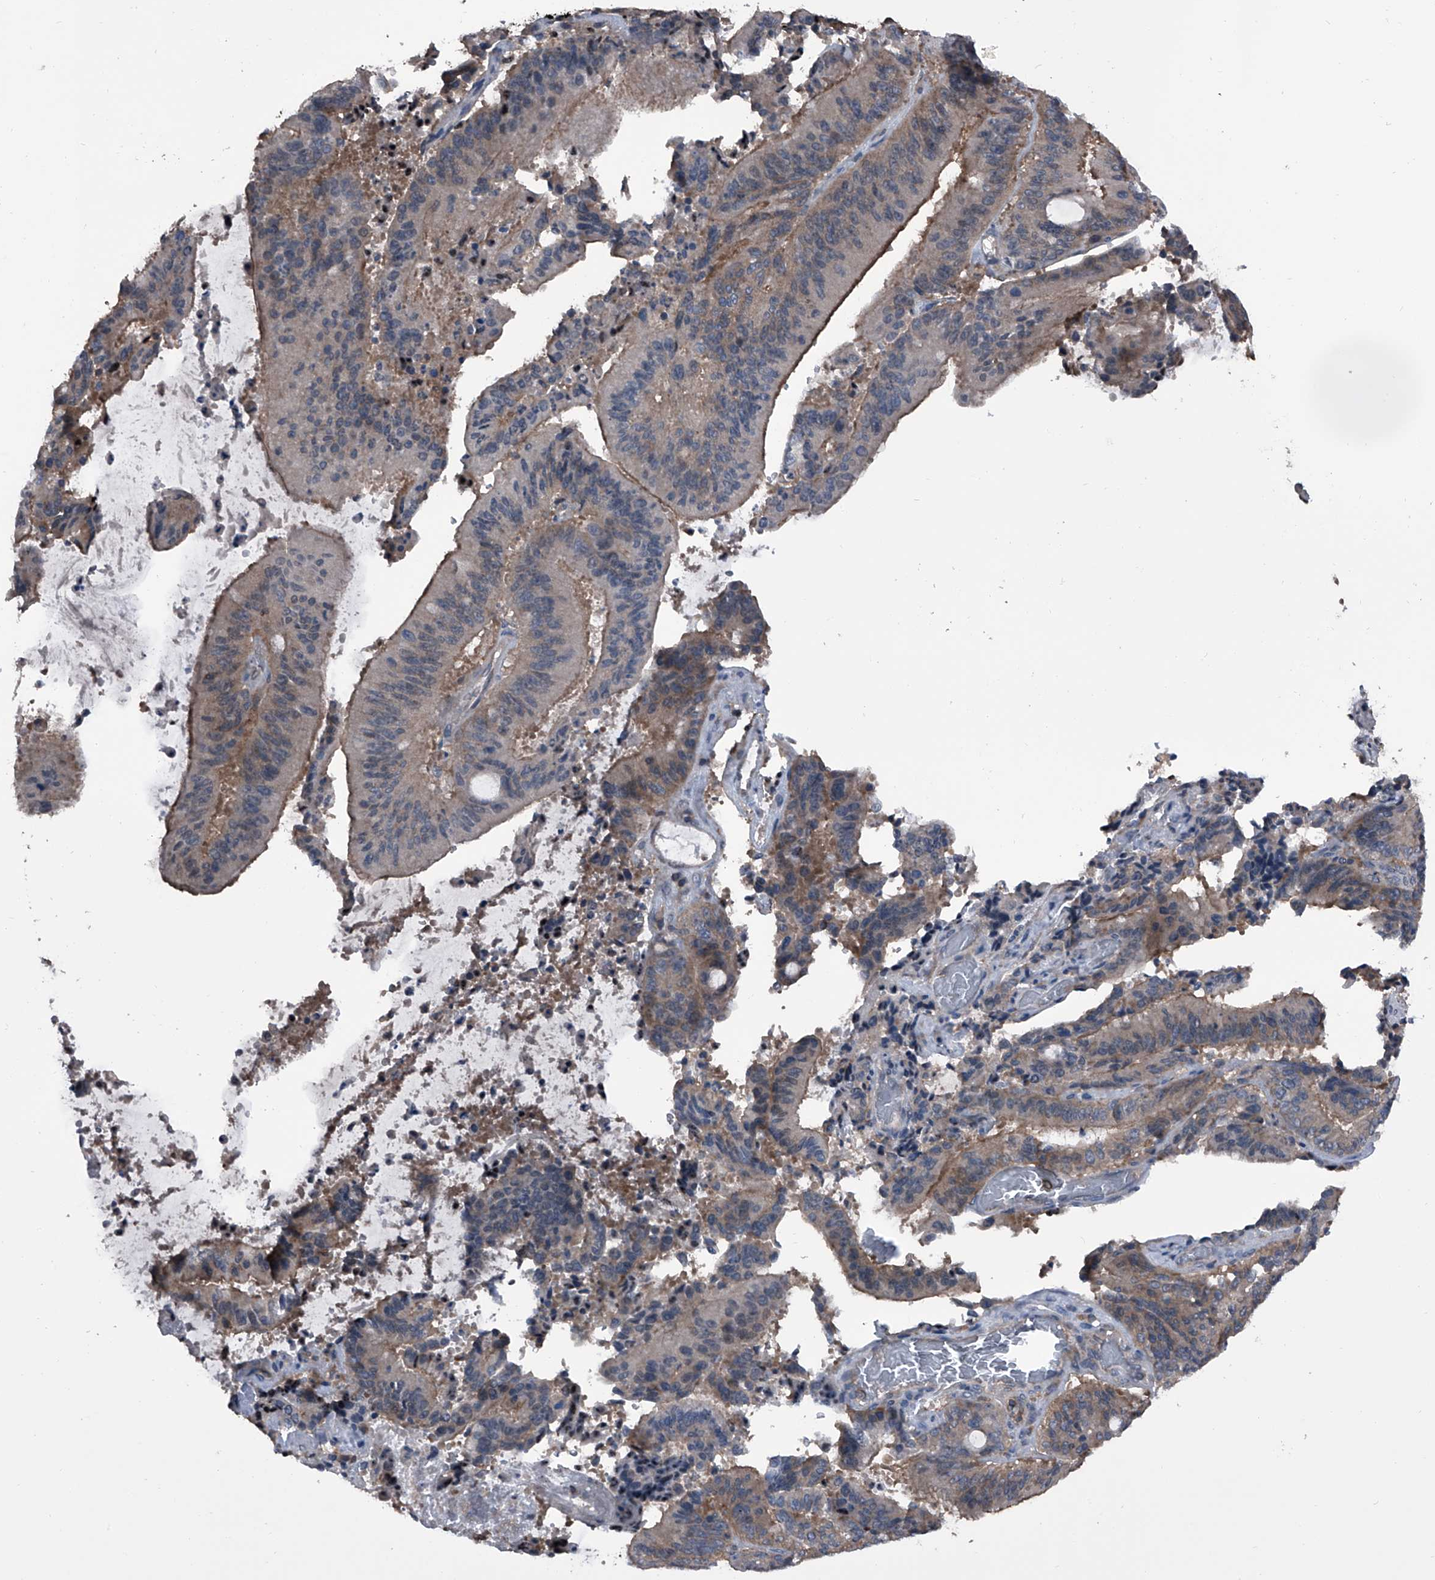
{"staining": {"intensity": "moderate", "quantity": "<25%", "location": "cytoplasmic/membranous"}, "tissue": "liver cancer", "cell_type": "Tumor cells", "image_type": "cancer", "snomed": [{"axis": "morphology", "description": "Normal tissue, NOS"}, {"axis": "morphology", "description": "Cholangiocarcinoma"}, {"axis": "topography", "description": "Liver"}, {"axis": "topography", "description": "Peripheral nerve tissue"}], "caption": "Approximately <25% of tumor cells in liver cancer show moderate cytoplasmic/membranous protein expression as visualized by brown immunohistochemical staining.", "gene": "PIP5K1A", "patient": {"sex": "female", "age": 73}}